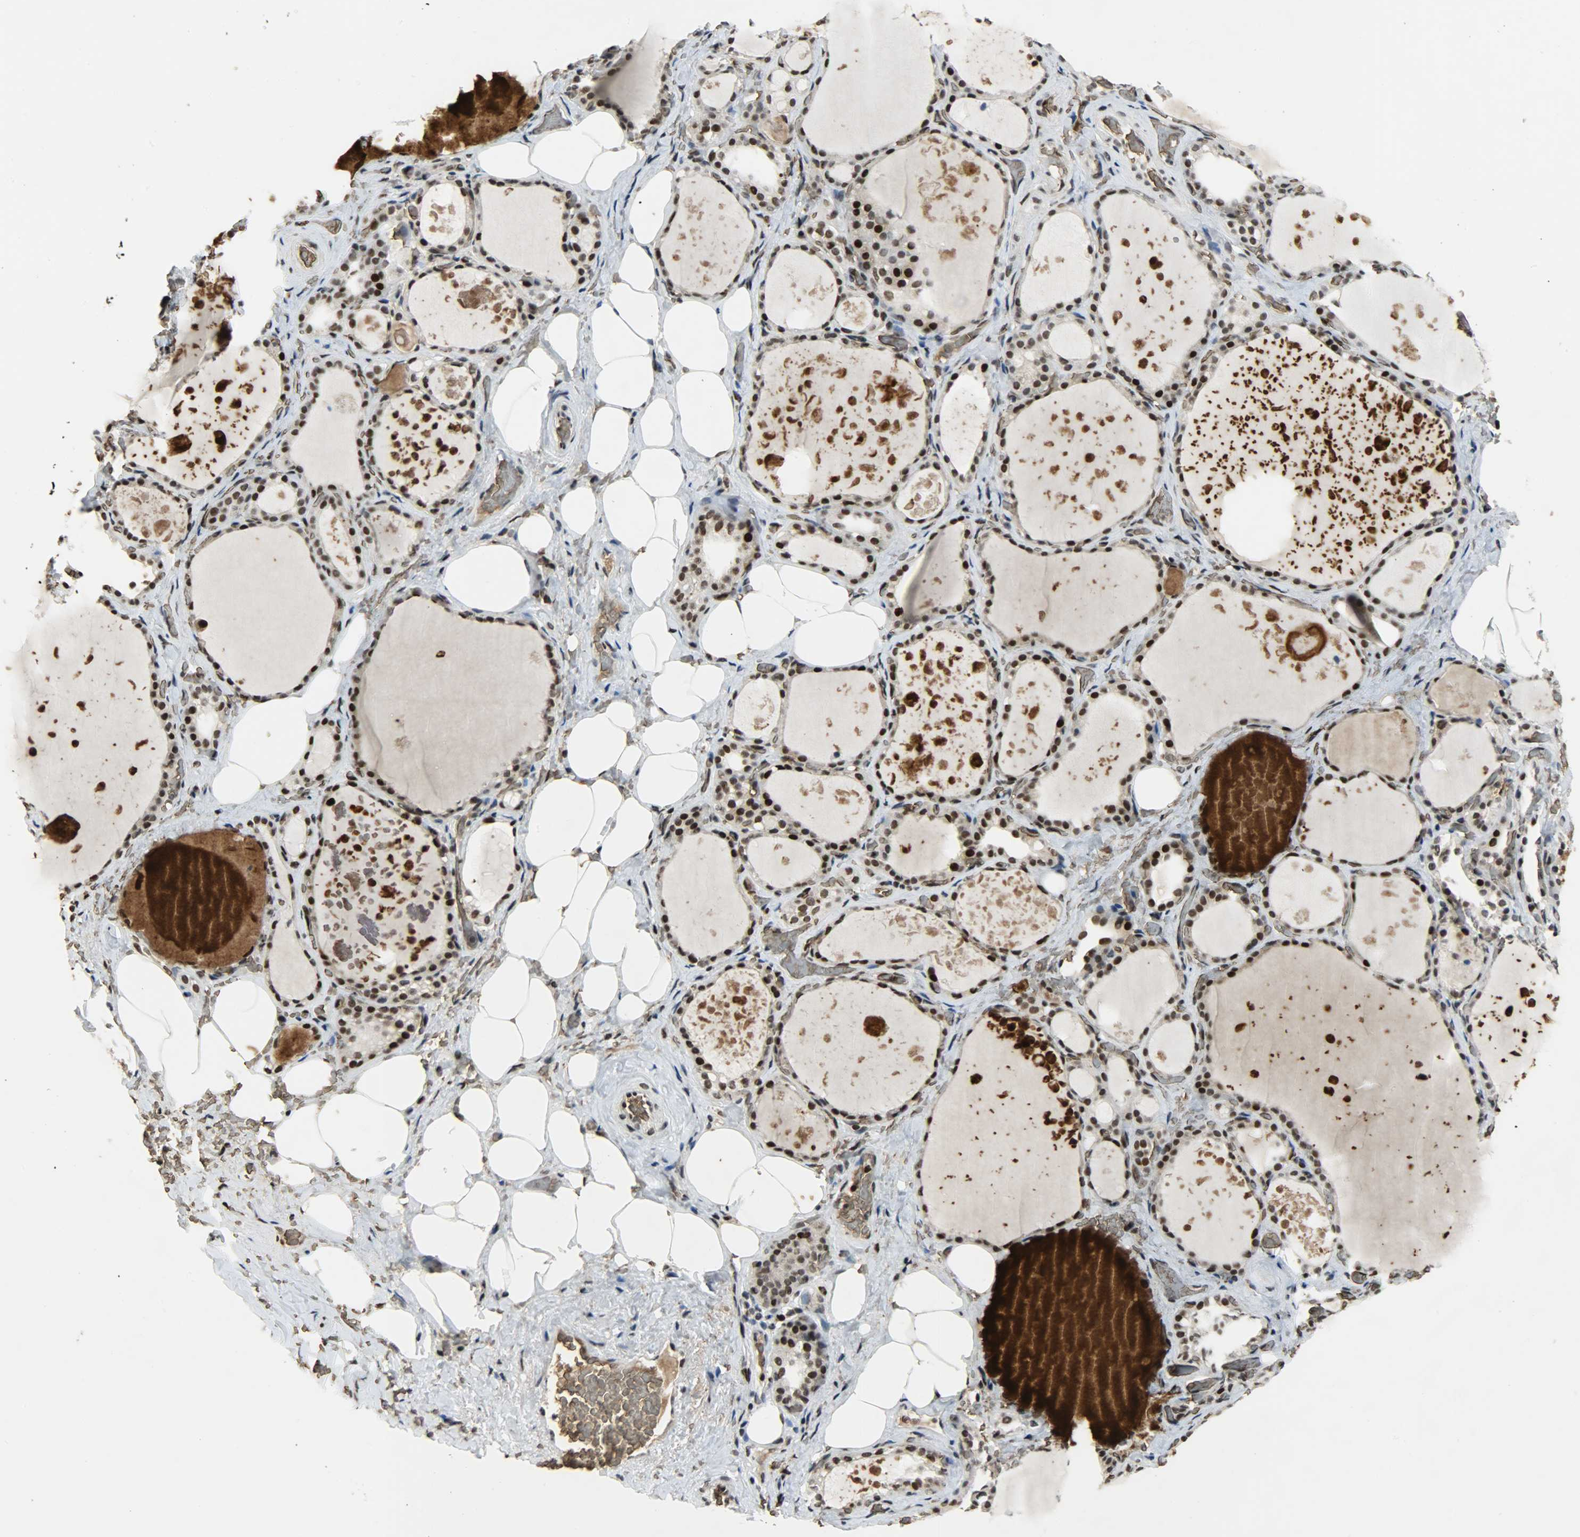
{"staining": {"intensity": "strong", "quantity": ">75%", "location": "cytoplasmic/membranous,nuclear"}, "tissue": "thyroid gland", "cell_type": "Glandular cells", "image_type": "normal", "snomed": [{"axis": "morphology", "description": "Normal tissue, NOS"}, {"axis": "topography", "description": "Thyroid gland"}], "caption": "A brown stain shows strong cytoplasmic/membranous,nuclear expression of a protein in glandular cells of unremarkable thyroid gland.", "gene": "SNAI1", "patient": {"sex": "male", "age": 61}}